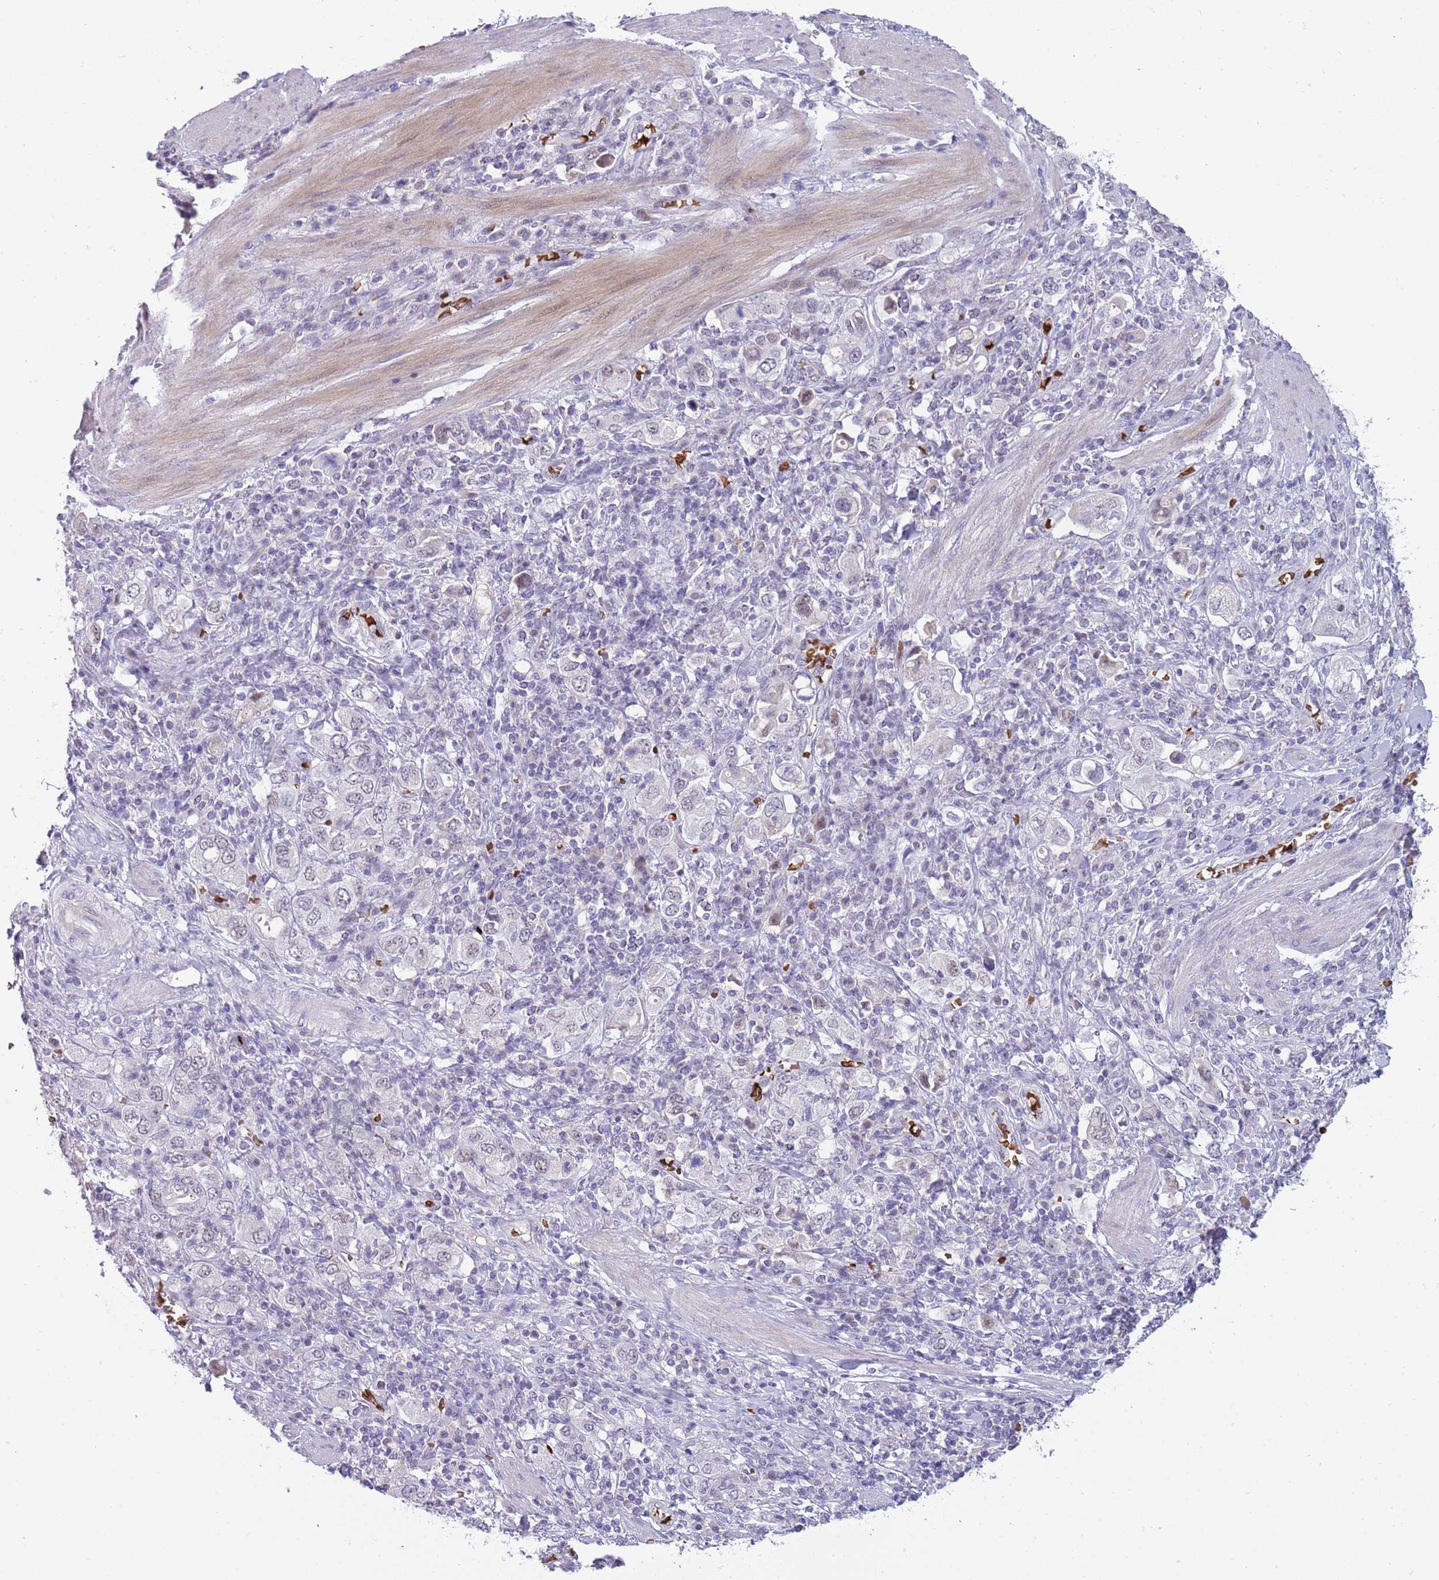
{"staining": {"intensity": "weak", "quantity": "25%-75%", "location": "nuclear"}, "tissue": "stomach cancer", "cell_type": "Tumor cells", "image_type": "cancer", "snomed": [{"axis": "morphology", "description": "Adenocarcinoma, NOS"}, {"axis": "topography", "description": "Stomach, upper"}, {"axis": "topography", "description": "Stomach"}], "caption": "Brown immunohistochemical staining in human stomach adenocarcinoma exhibits weak nuclear expression in approximately 25%-75% of tumor cells.", "gene": "LYPD6B", "patient": {"sex": "male", "age": 62}}